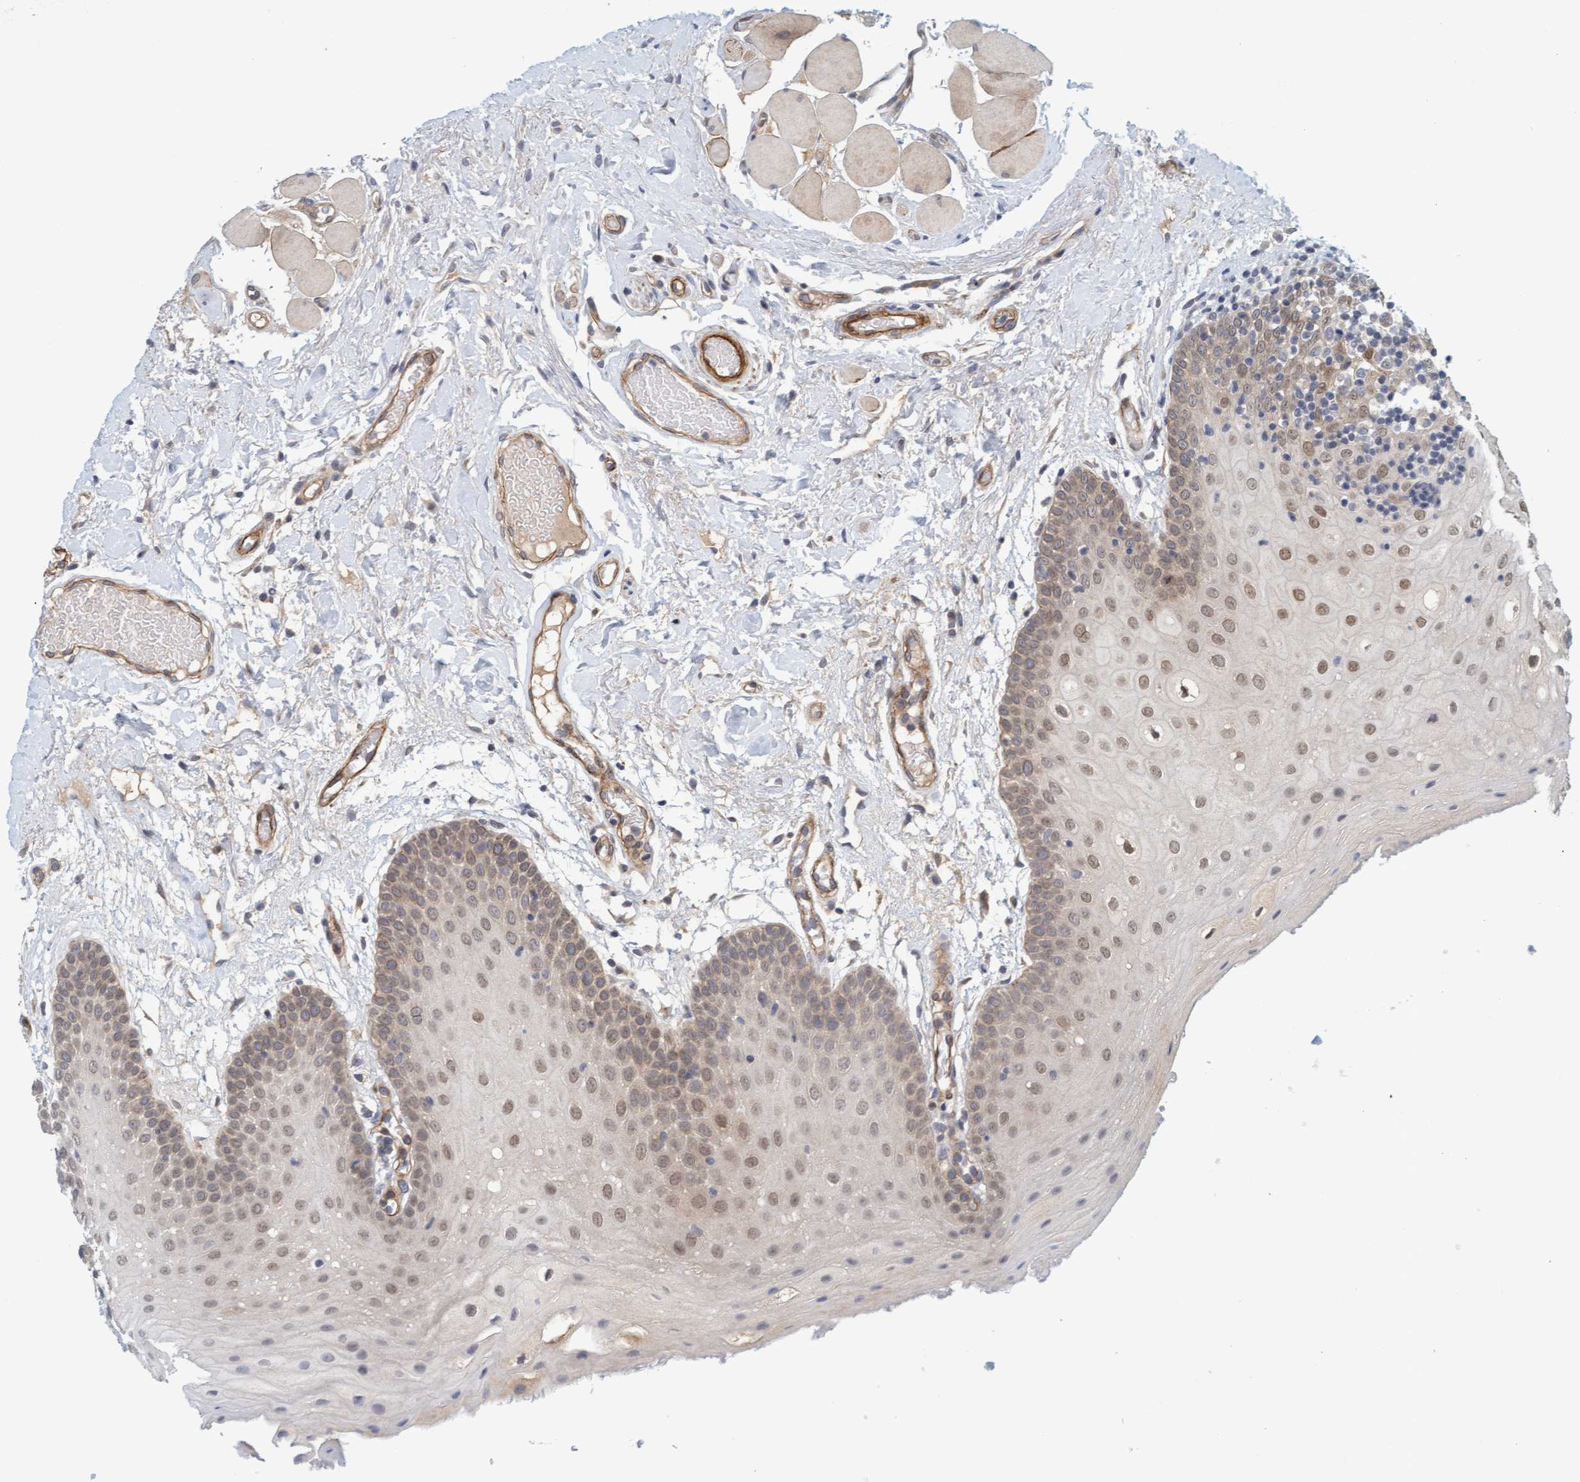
{"staining": {"intensity": "weak", "quantity": "25%-75%", "location": "nuclear"}, "tissue": "oral mucosa", "cell_type": "Squamous epithelial cells", "image_type": "normal", "snomed": [{"axis": "morphology", "description": "Normal tissue, NOS"}, {"axis": "morphology", "description": "Squamous cell carcinoma, NOS"}, {"axis": "topography", "description": "Oral tissue"}, {"axis": "topography", "description": "Head-Neck"}], "caption": "A low amount of weak nuclear expression is identified in about 25%-75% of squamous epithelial cells in benign oral mucosa.", "gene": "TSTD2", "patient": {"sex": "male", "age": 71}}